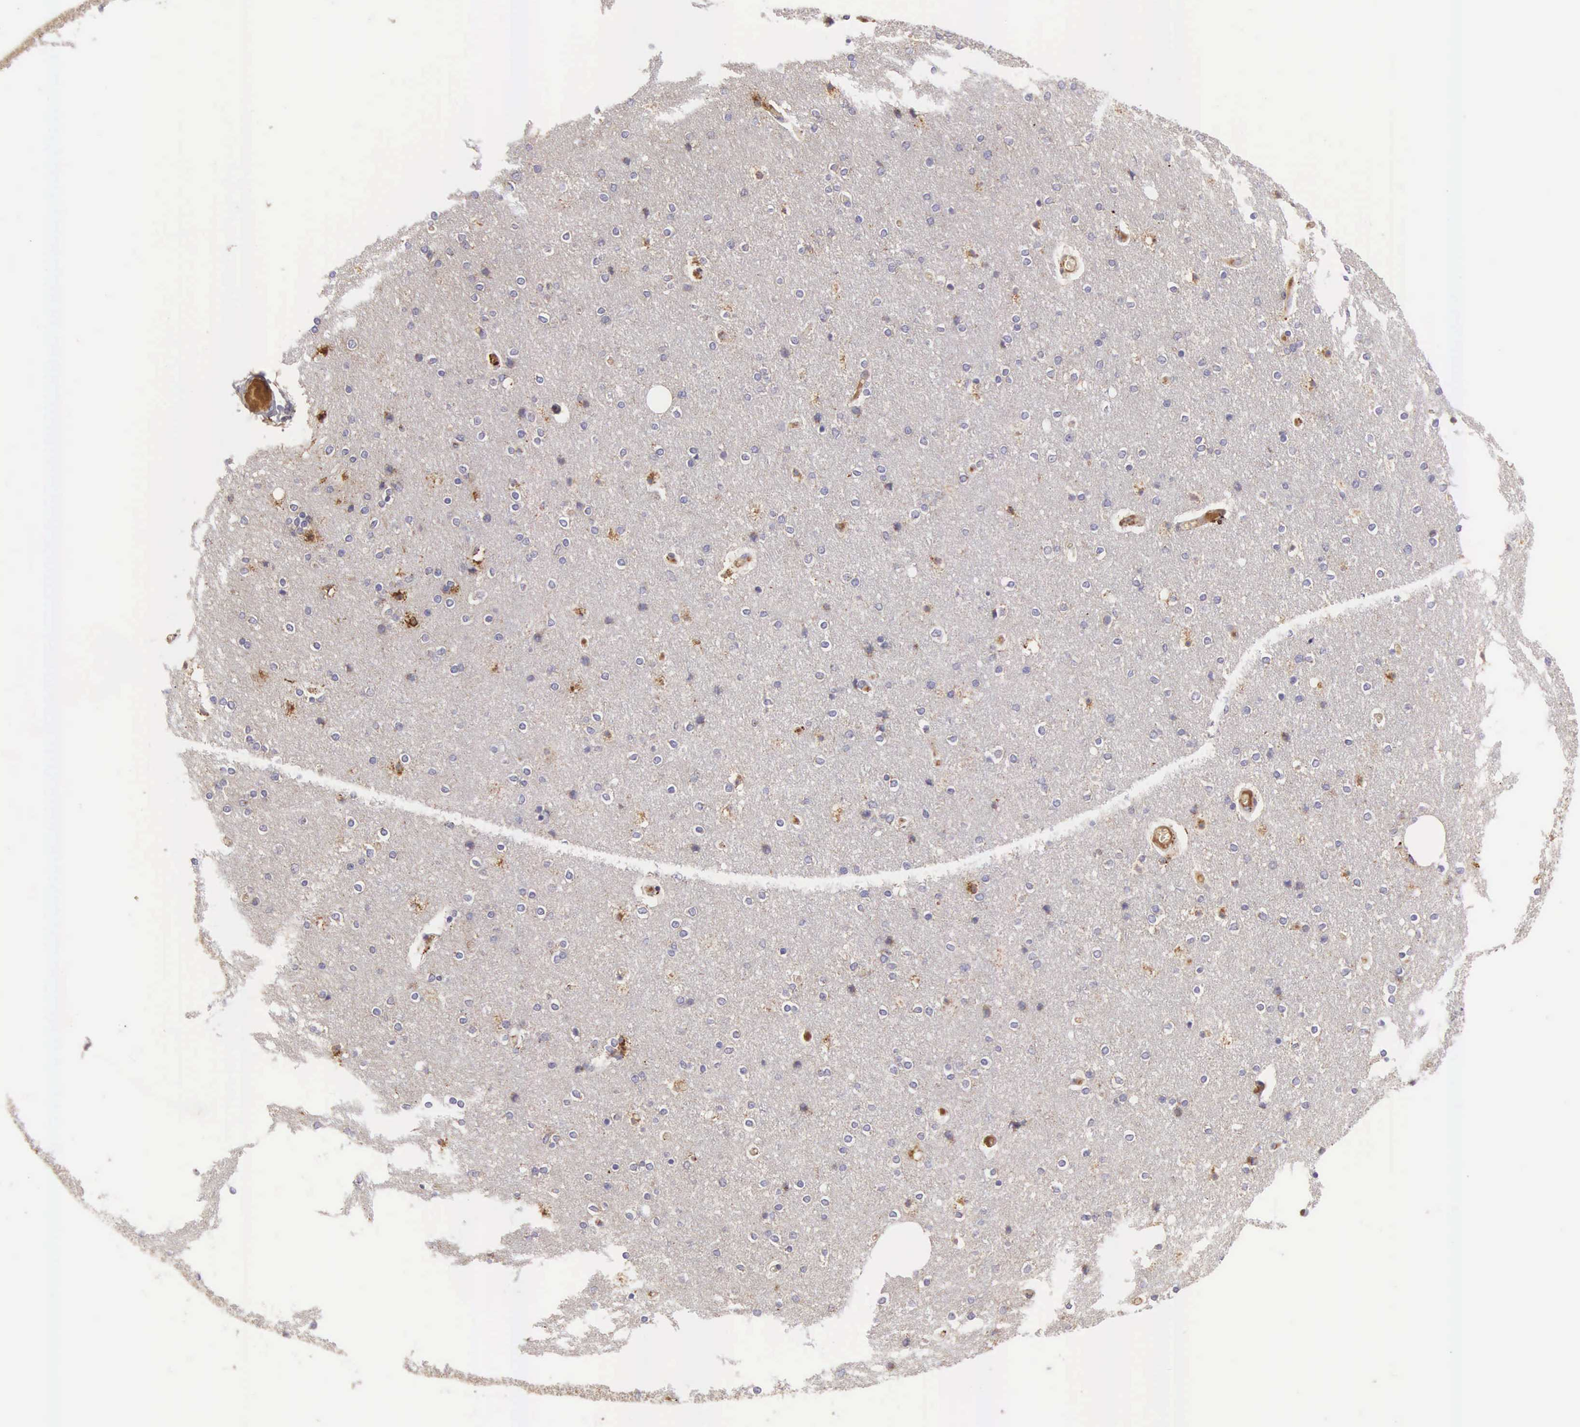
{"staining": {"intensity": "negative", "quantity": "none", "location": "none"}, "tissue": "cerebral cortex", "cell_type": "Endothelial cells", "image_type": "normal", "snomed": [{"axis": "morphology", "description": "Normal tissue, NOS"}, {"axis": "topography", "description": "Cerebral cortex"}], "caption": "IHC of benign human cerebral cortex exhibits no positivity in endothelial cells.", "gene": "CLU", "patient": {"sex": "female", "age": 54}}